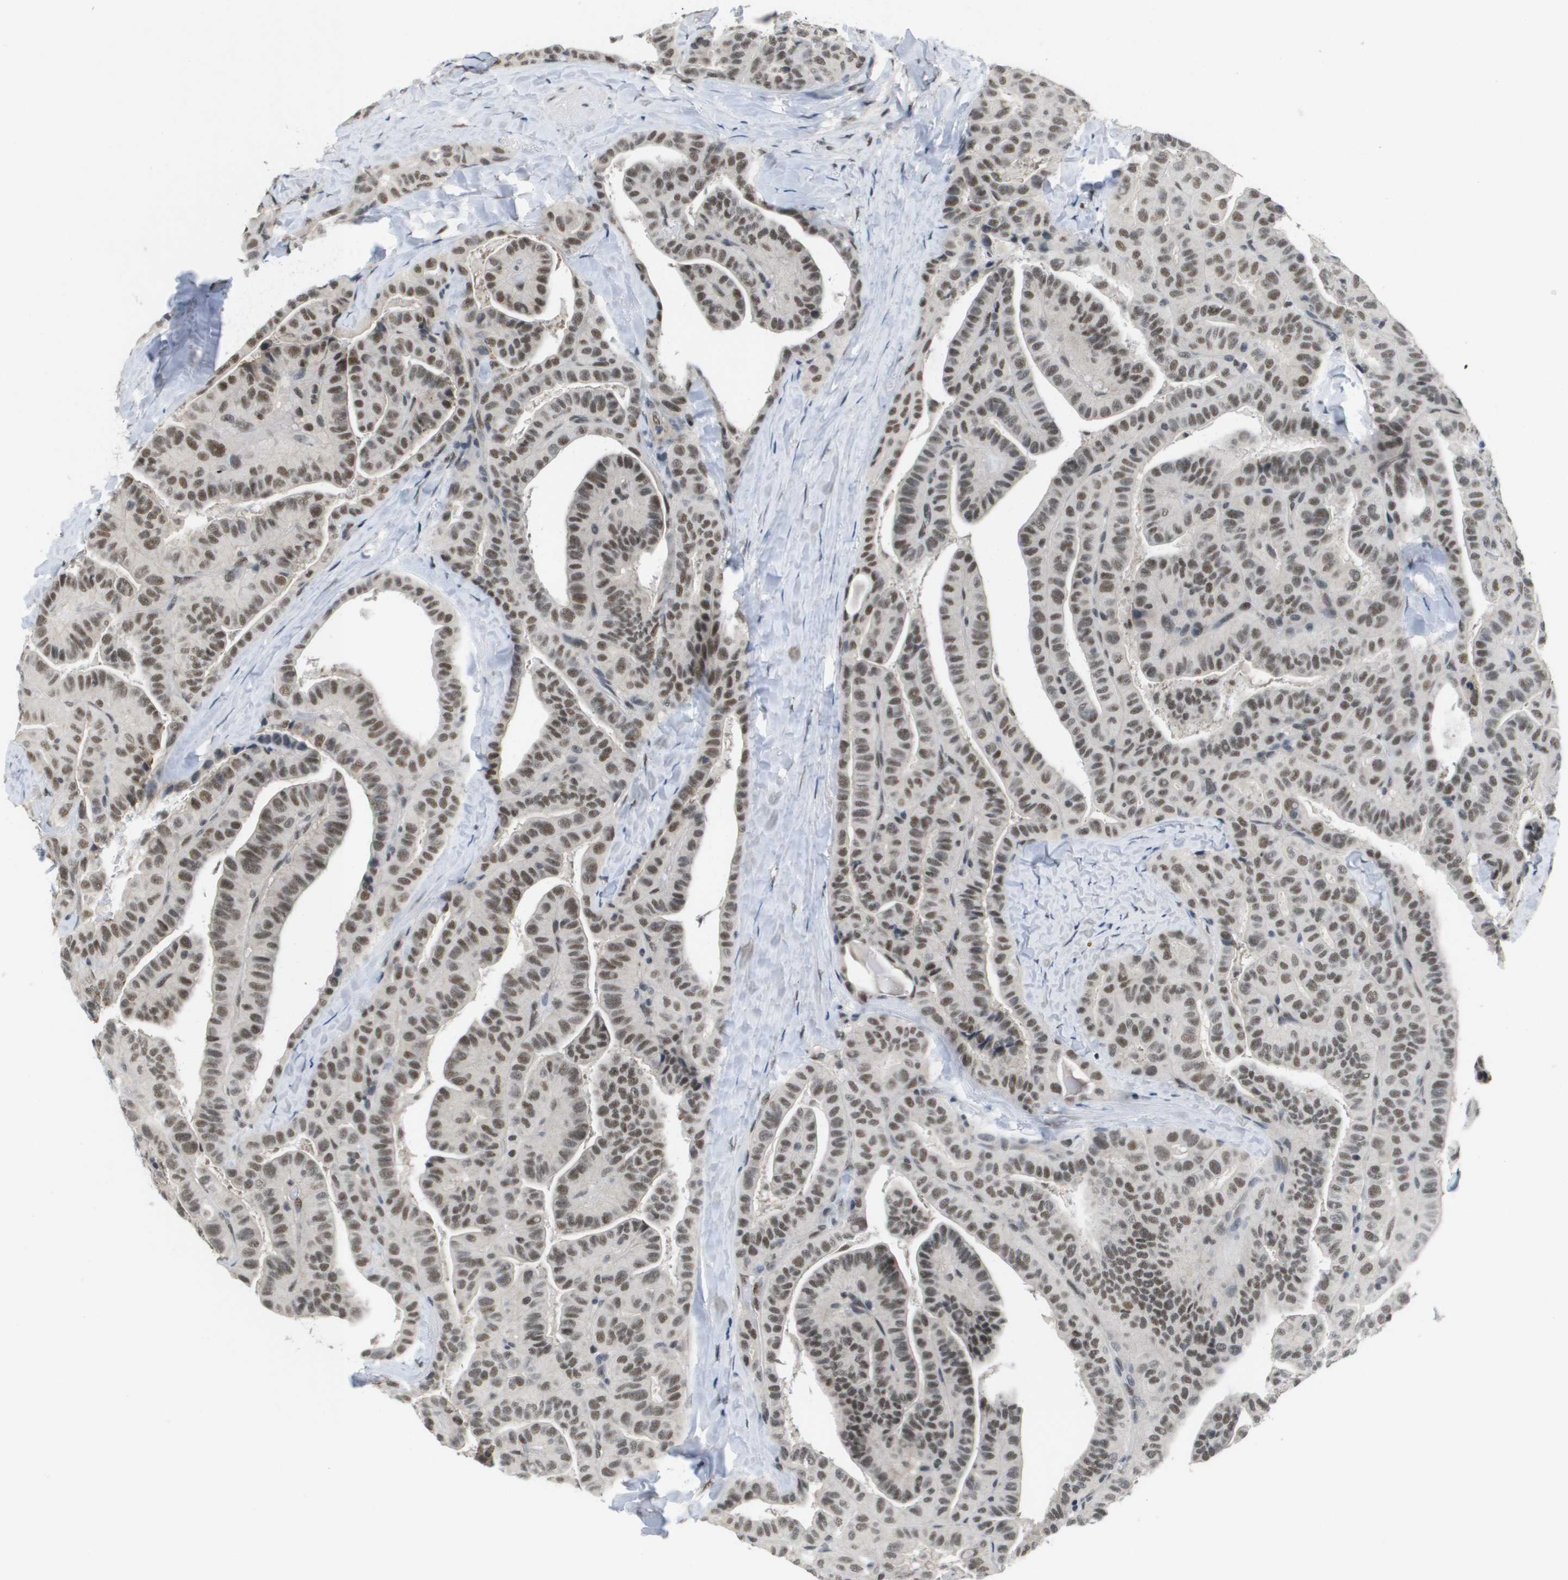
{"staining": {"intensity": "moderate", "quantity": ">75%", "location": "nuclear"}, "tissue": "thyroid cancer", "cell_type": "Tumor cells", "image_type": "cancer", "snomed": [{"axis": "morphology", "description": "Papillary adenocarcinoma, NOS"}, {"axis": "topography", "description": "Thyroid gland"}], "caption": "Immunohistochemistry (IHC) of human thyroid papillary adenocarcinoma displays medium levels of moderate nuclear staining in approximately >75% of tumor cells.", "gene": "ISY1", "patient": {"sex": "male", "age": 77}}